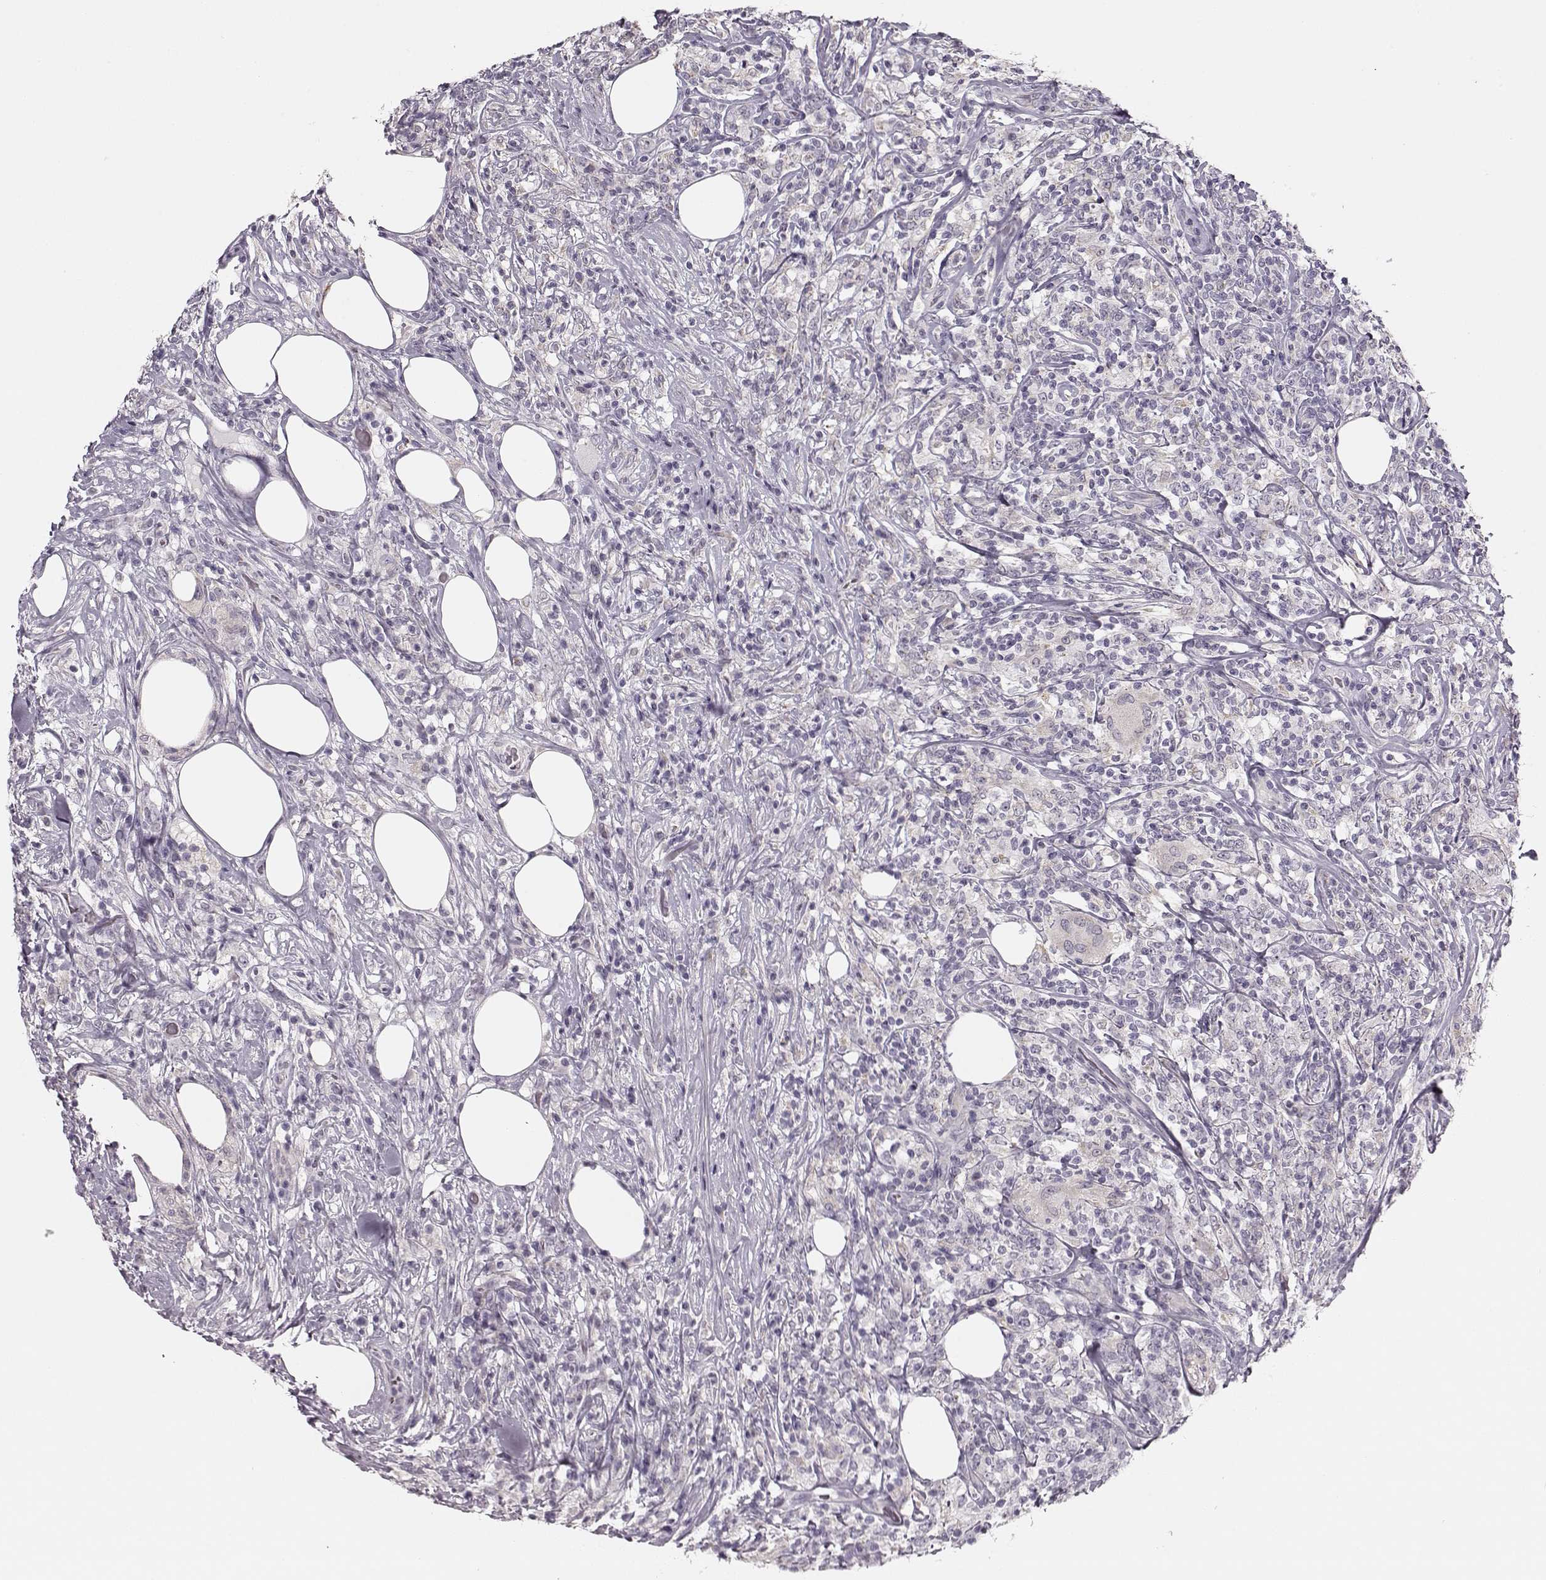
{"staining": {"intensity": "negative", "quantity": "none", "location": "none"}, "tissue": "lymphoma", "cell_type": "Tumor cells", "image_type": "cancer", "snomed": [{"axis": "morphology", "description": "Malignant lymphoma, non-Hodgkin's type, High grade"}, {"axis": "topography", "description": "Lymph node"}], "caption": "IHC of human lymphoma demonstrates no staining in tumor cells.", "gene": "MAP6D1", "patient": {"sex": "female", "age": 84}}